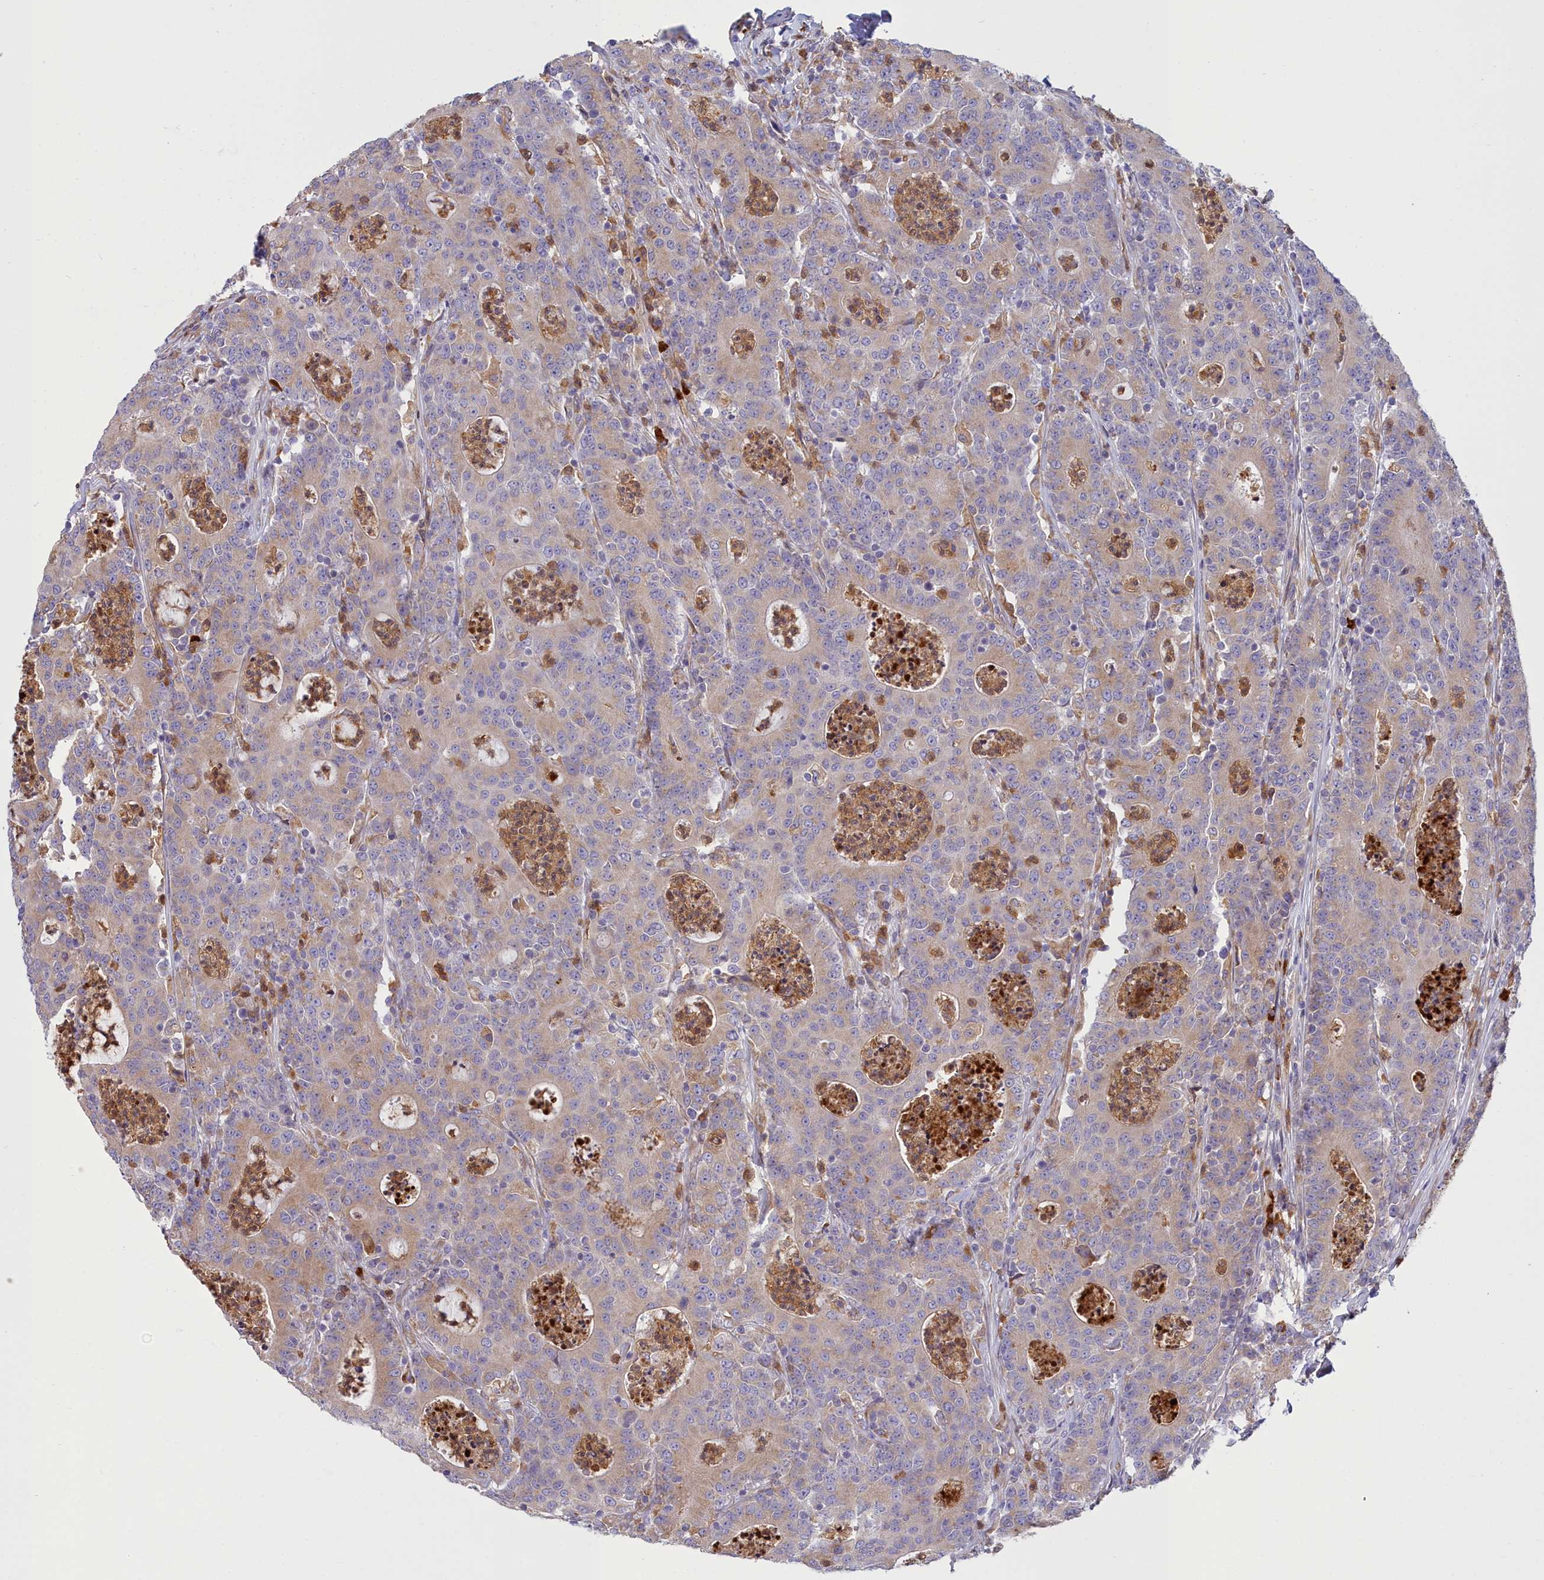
{"staining": {"intensity": "weak", "quantity": ">75%", "location": "cytoplasmic/membranous"}, "tissue": "colorectal cancer", "cell_type": "Tumor cells", "image_type": "cancer", "snomed": [{"axis": "morphology", "description": "Adenocarcinoma, NOS"}, {"axis": "topography", "description": "Colon"}], "caption": "Immunohistochemical staining of human colorectal cancer (adenocarcinoma) demonstrates low levels of weak cytoplasmic/membranous protein expression in about >75% of tumor cells.", "gene": "HM13", "patient": {"sex": "male", "age": 83}}